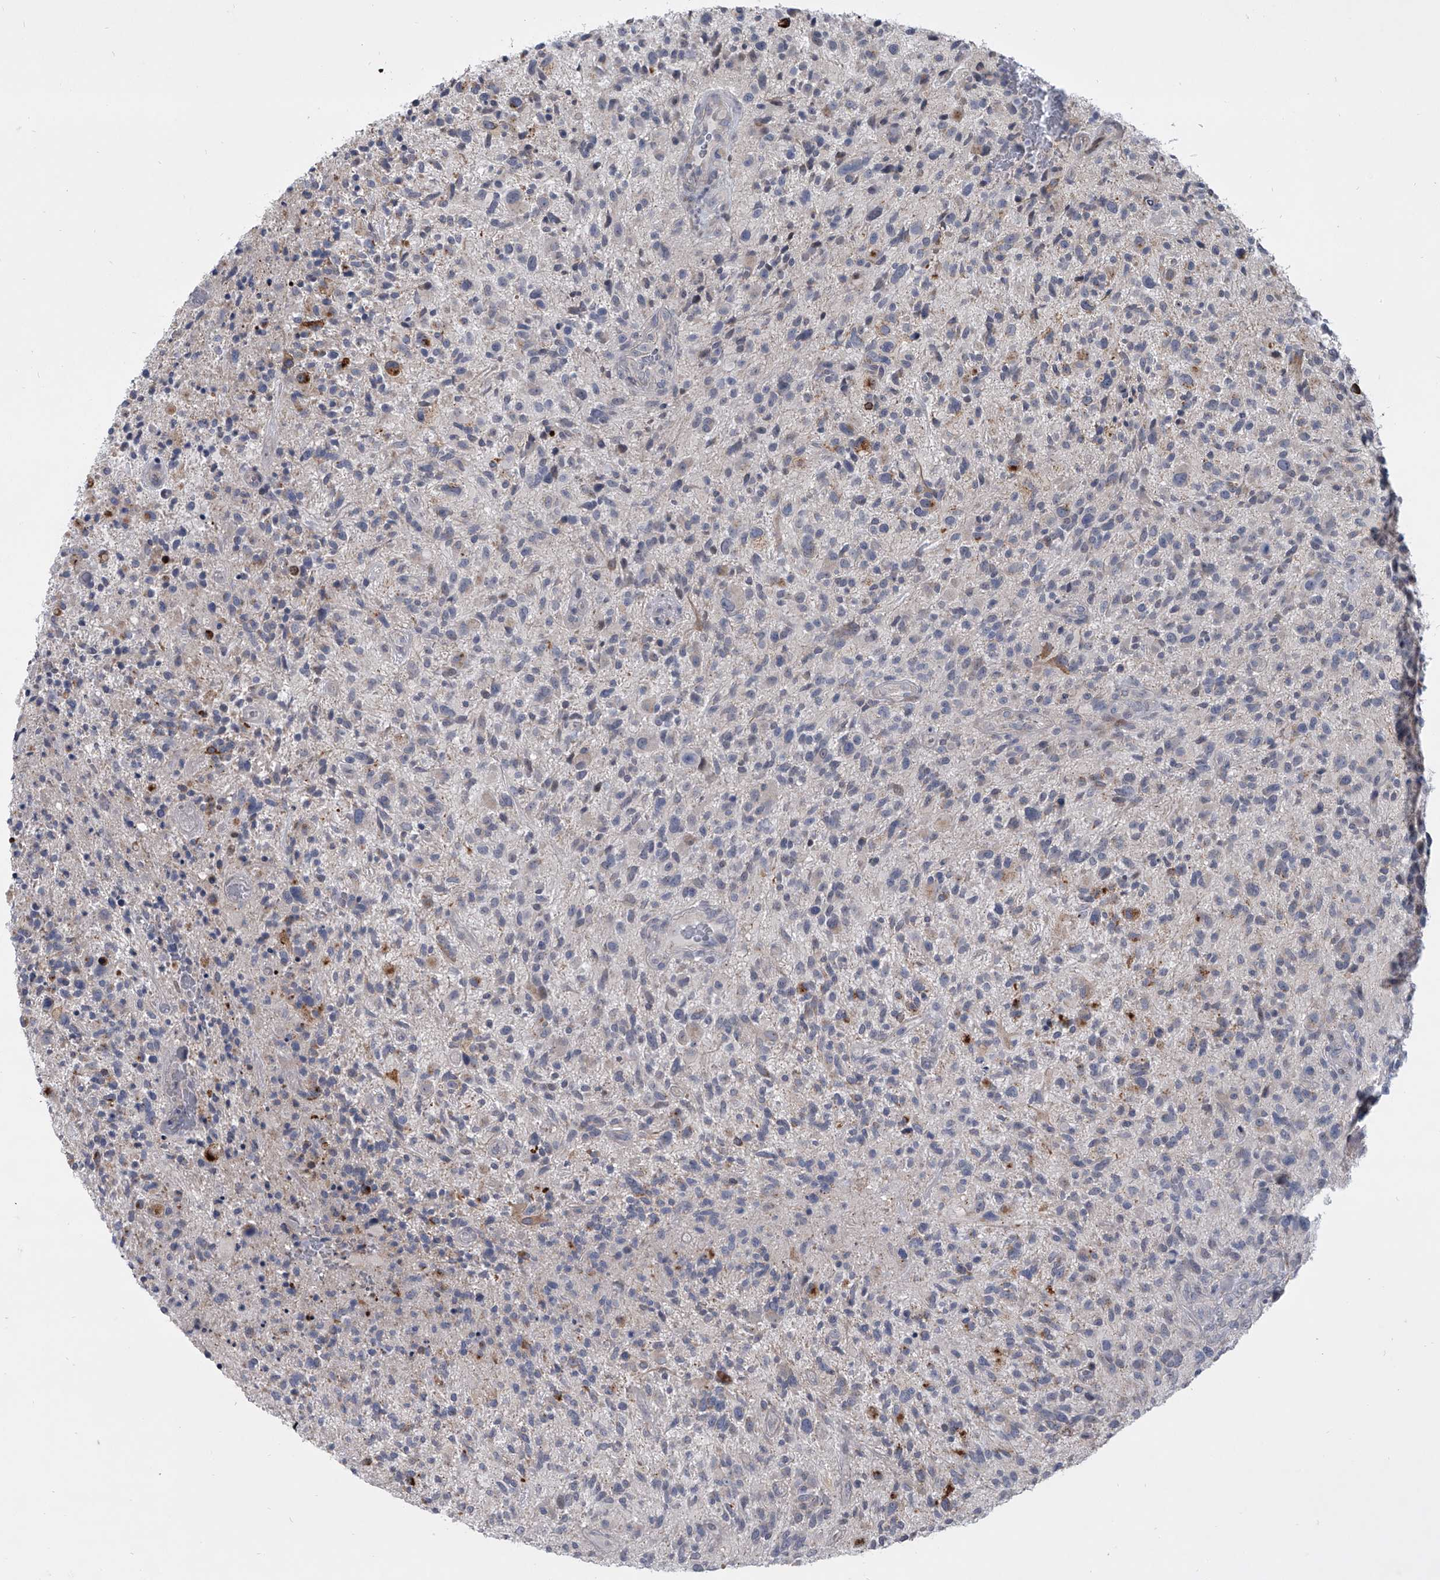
{"staining": {"intensity": "negative", "quantity": "none", "location": "none"}, "tissue": "glioma", "cell_type": "Tumor cells", "image_type": "cancer", "snomed": [{"axis": "morphology", "description": "Glioma, malignant, High grade"}, {"axis": "topography", "description": "Brain"}], "caption": "Photomicrograph shows no significant protein expression in tumor cells of glioma. Brightfield microscopy of immunohistochemistry (IHC) stained with DAB (3,3'-diaminobenzidine) (brown) and hematoxylin (blue), captured at high magnification.", "gene": "HEATR6", "patient": {"sex": "male", "age": 47}}